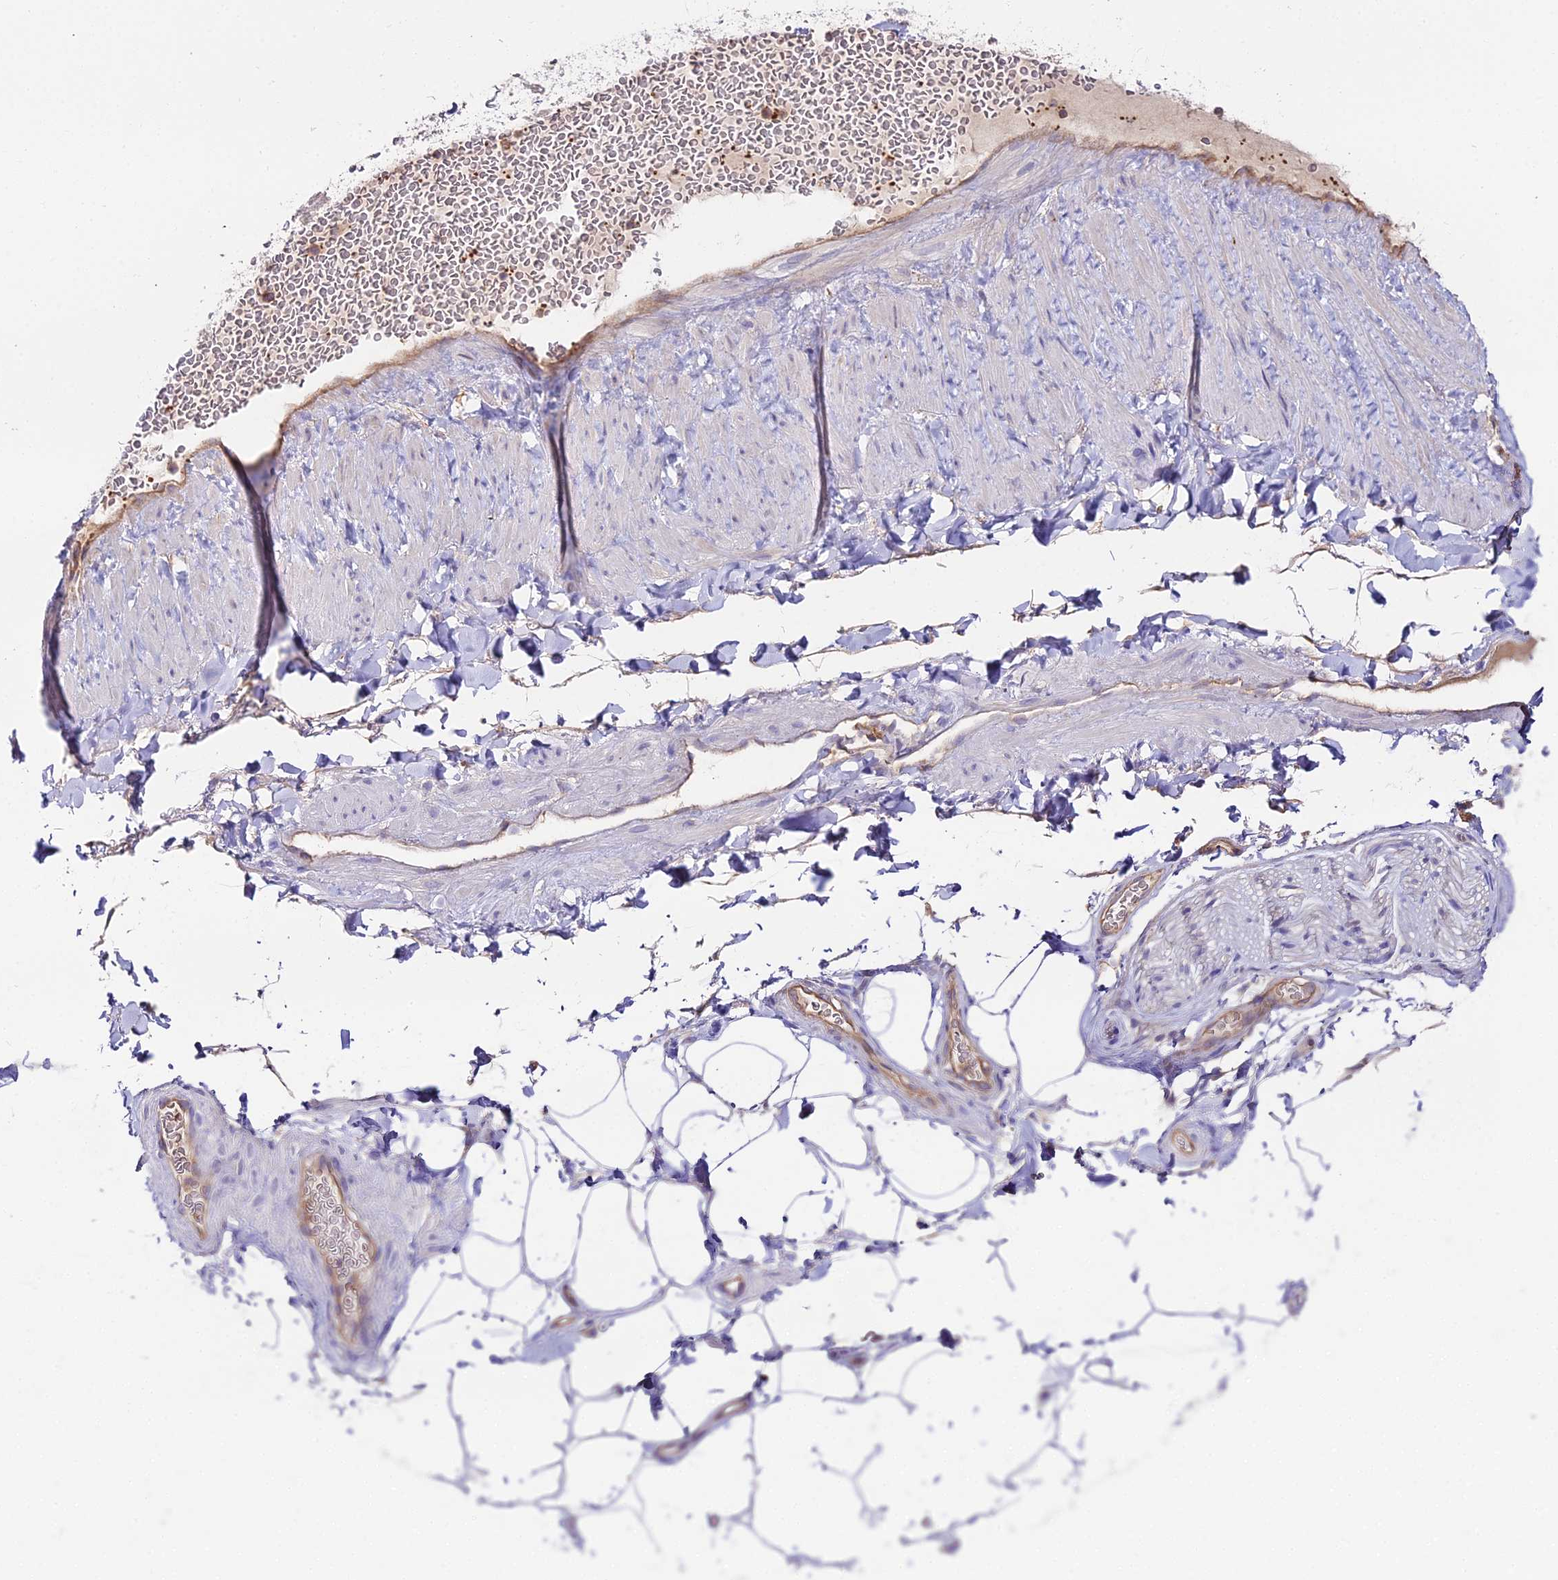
{"staining": {"intensity": "negative", "quantity": "none", "location": "none"}, "tissue": "adipose tissue", "cell_type": "Adipocytes", "image_type": "normal", "snomed": [{"axis": "morphology", "description": "Normal tissue, NOS"}, {"axis": "topography", "description": "Soft tissue"}, {"axis": "topography", "description": "Vascular tissue"}], "caption": "This is an immunohistochemistry image of benign adipose tissue. There is no positivity in adipocytes.", "gene": "GLYAT", "patient": {"sex": "male", "age": 54}}